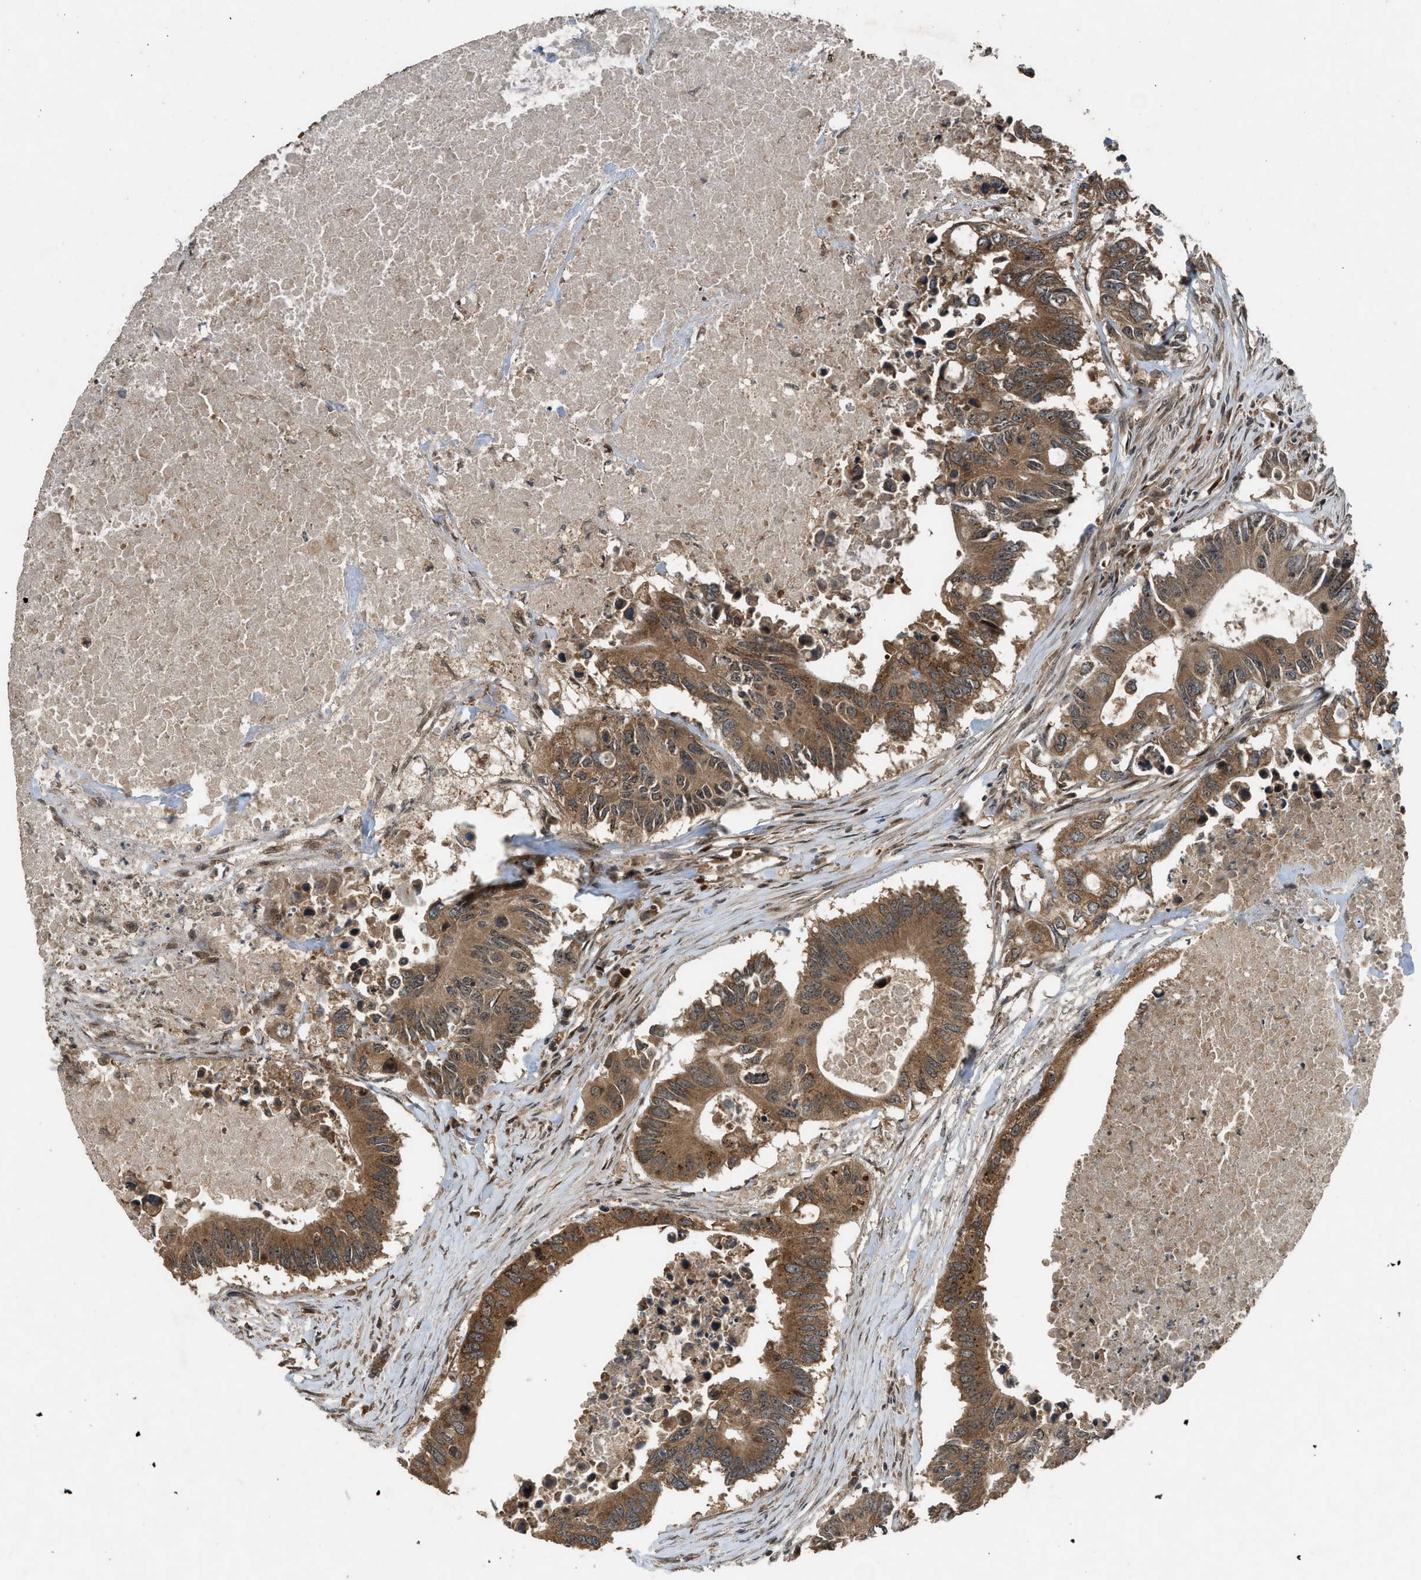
{"staining": {"intensity": "moderate", "quantity": ">75%", "location": "cytoplasmic/membranous"}, "tissue": "colorectal cancer", "cell_type": "Tumor cells", "image_type": "cancer", "snomed": [{"axis": "morphology", "description": "Adenocarcinoma, NOS"}, {"axis": "topography", "description": "Colon"}], "caption": "Immunohistochemistry (IHC) (DAB (3,3'-diaminobenzidine)) staining of human colorectal cancer (adenocarcinoma) reveals moderate cytoplasmic/membranous protein expression in about >75% of tumor cells.", "gene": "TXNL1", "patient": {"sex": "male", "age": 71}}